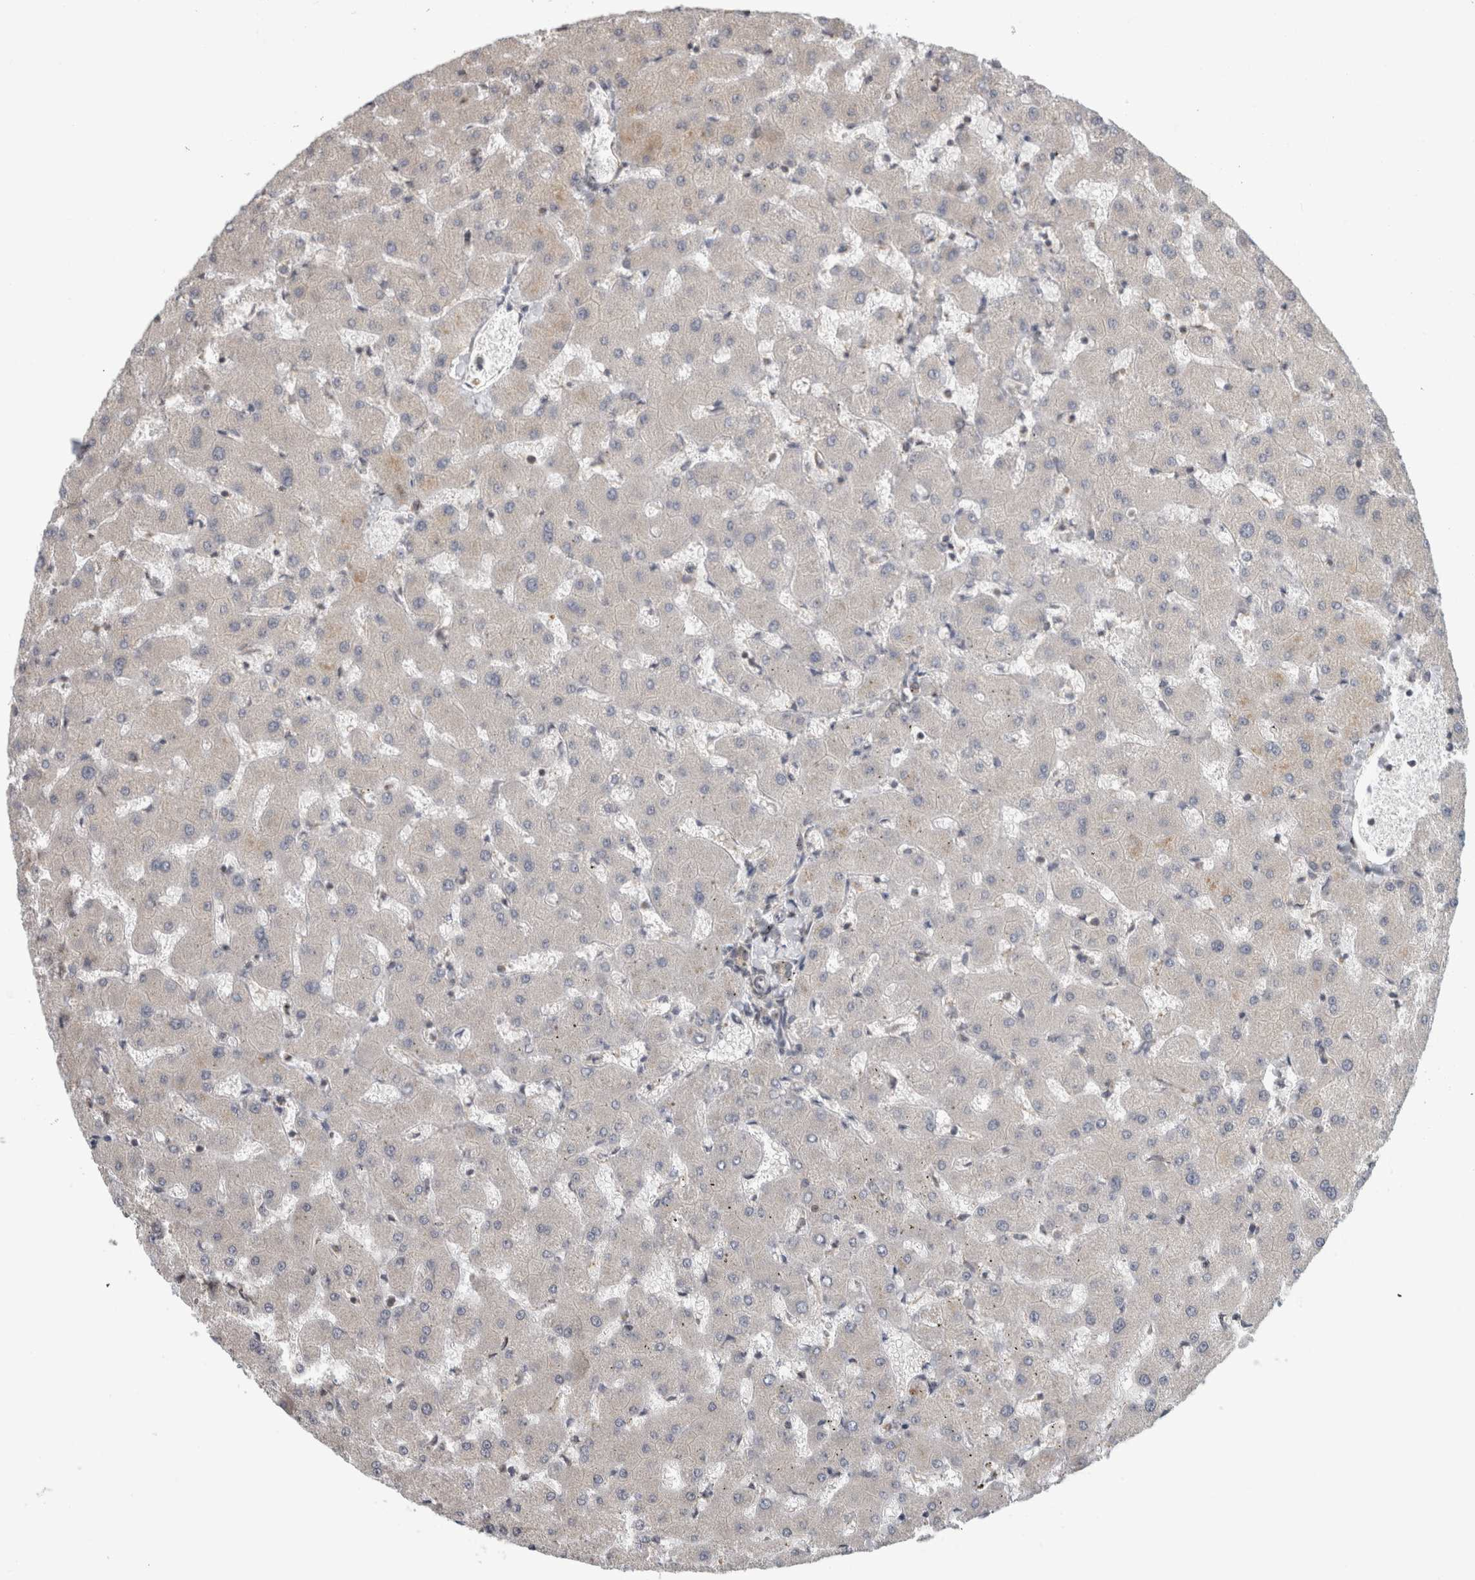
{"staining": {"intensity": "weak", "quantity": ">75%", "location": "cytoplasmic/membranous"}, "tissue": "liver", "cell_type": "Cholangiocytes", "image_type": "normal", "snomed": [{"axis": "morphology", "description": "Normal tissue, NOS"}, {"axis": "topography", "description": "Liver"}], "caption": "A brown stain shows weak cytoplasmic/membranous expression of a protein in cholangiocytes of unremarkable human liver.", "gene": "PARP6", "patient": {"sex": "female", "age": 63}}